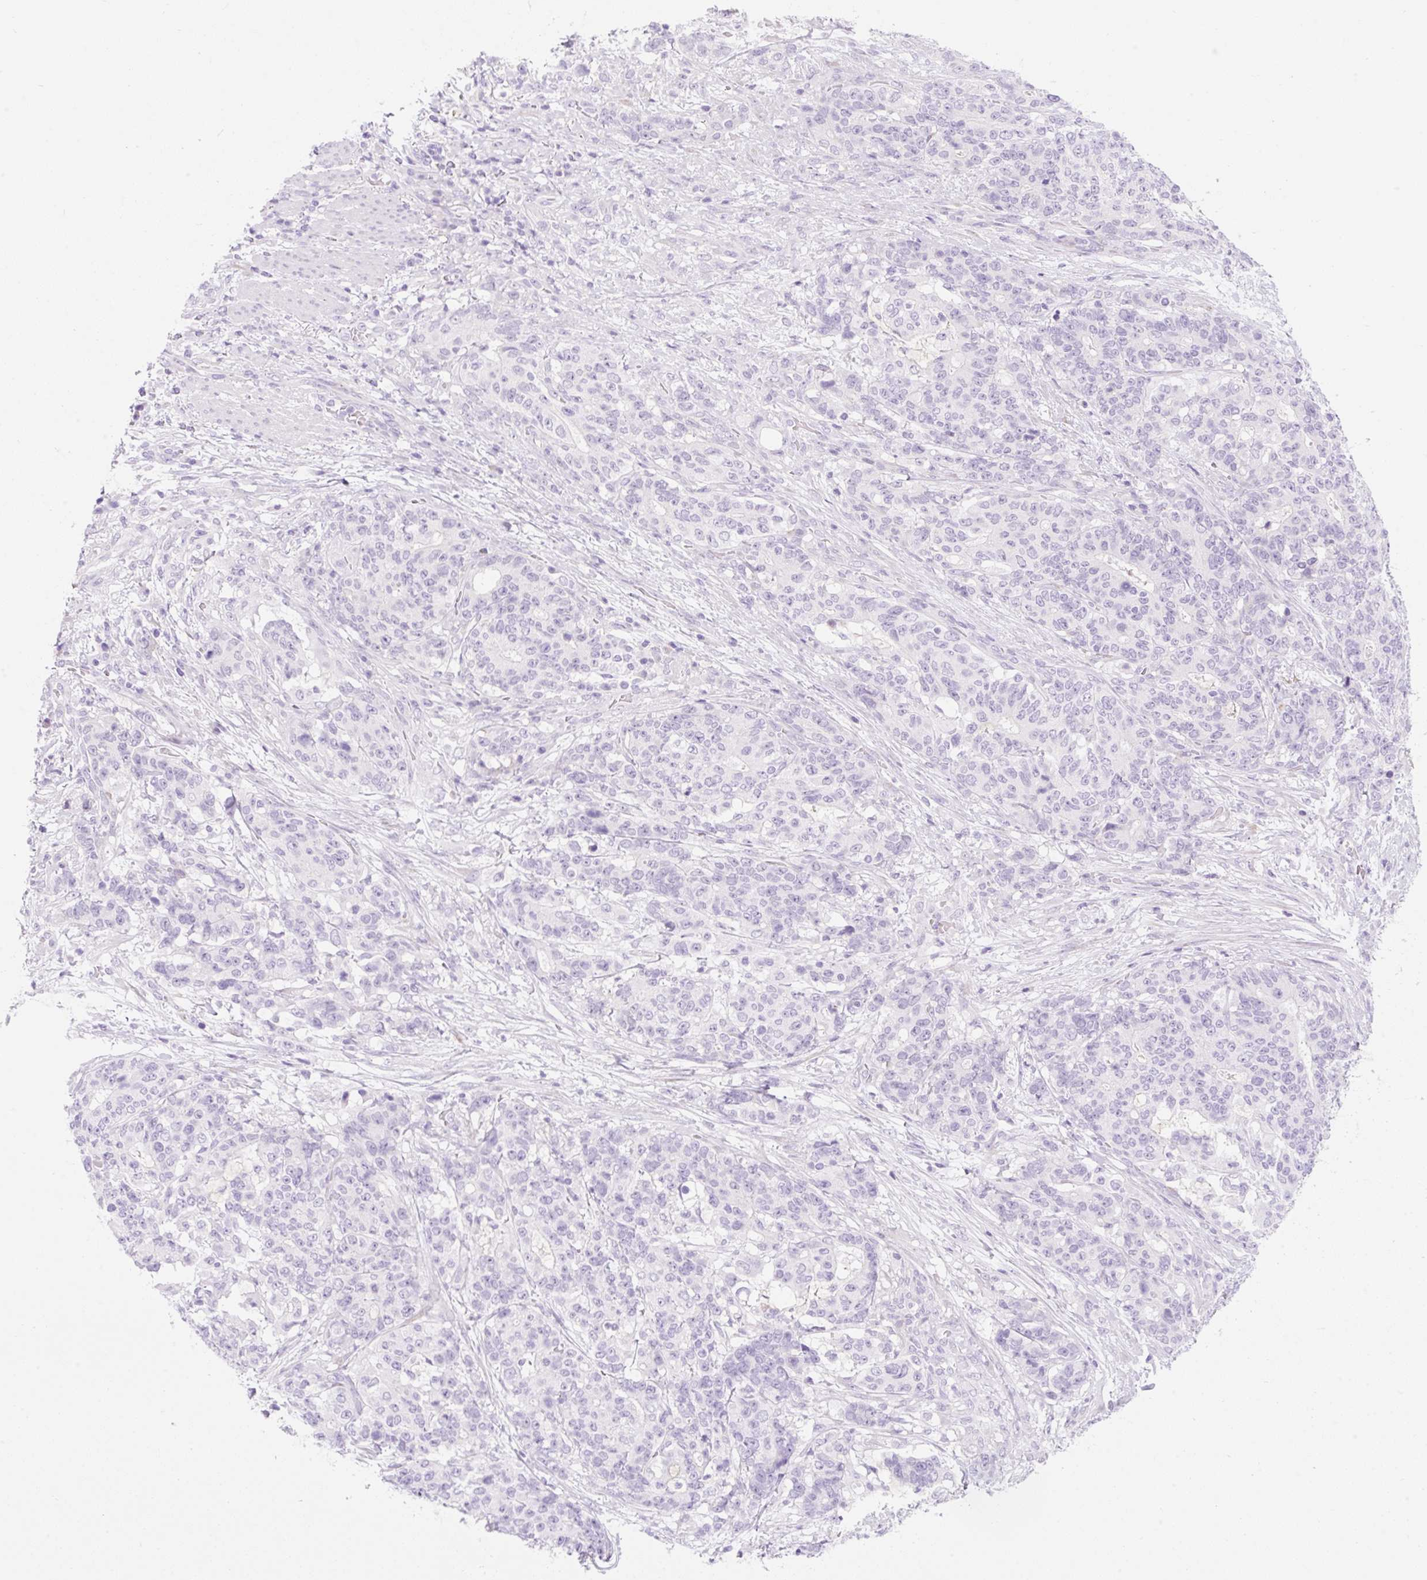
{"staining": {"intensity": "negative", "quantity": "none", "location": "none"}, "tissue": "stomach cancer", "cell_type": "Tumor cells", "image_type": "cancer", "snomed": [{"axis": "morphology", "description": "Normal tissue, NOS"}, {"axis": "morphology", "description": "Adenocarcinoma, NOS"}, {"axis": "topography", "description": "Stomach"}], "caption": "Tumor cells are negative for brown protein staining in stomach cancer.", "gene": "ZNF121", "patient": {"sex": "female", "age": 64}}